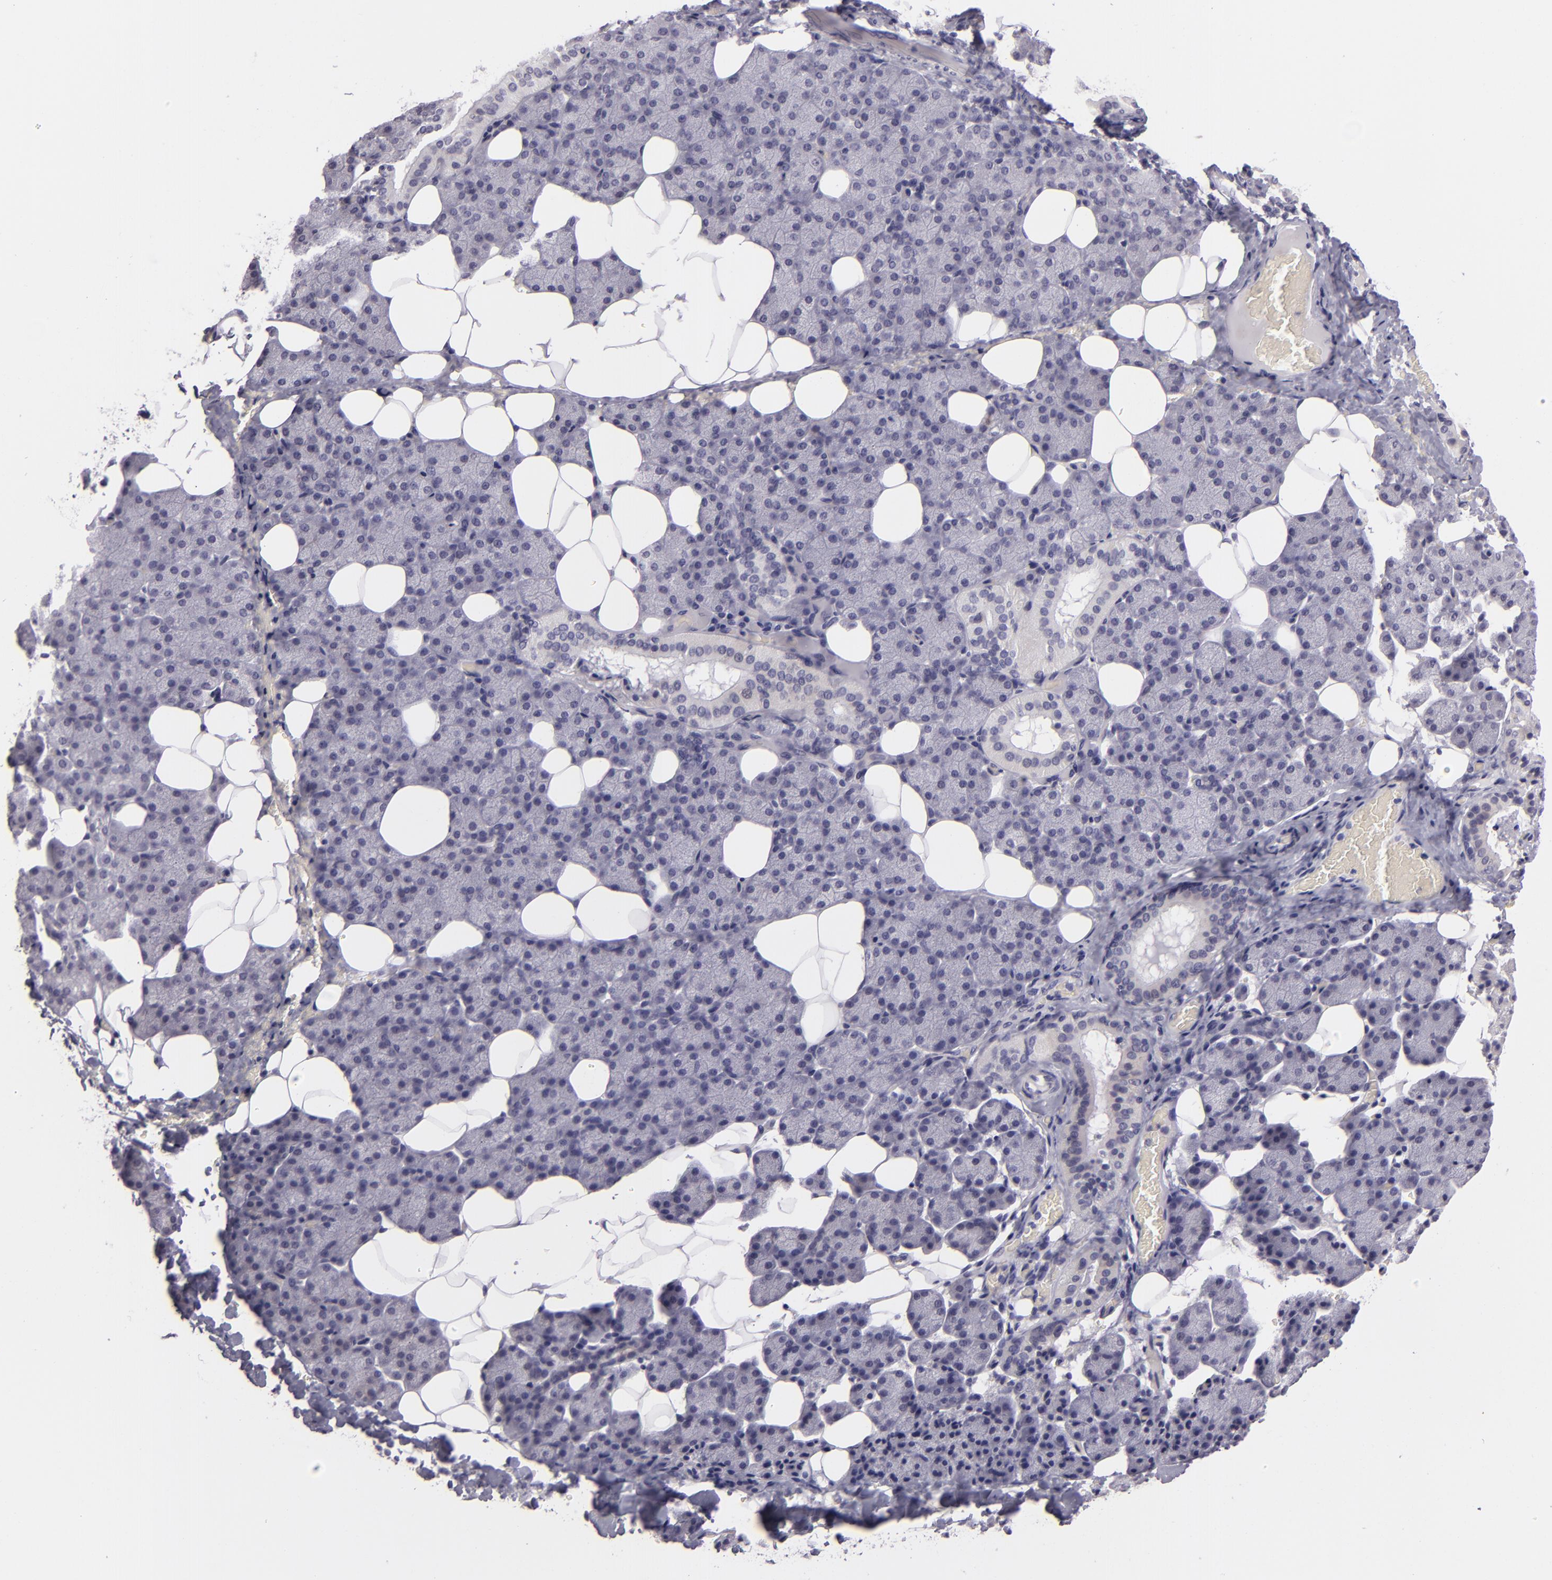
{"staining": {"intensity": "negative", "quantity": "none", "location": "none"}, "tissue": "salivary gland", "cell_type": "Glandular cells", "image_type": "normal", "snomed": [{"axis": "morphology", "description": "Normal tissue, NOS"}, {"axis": "topography", "description": "Lymph node"}, {"axis": "topography", "description": "Salivary gland"}], "caption": "This is an immunohistochemistry histopathology image of benign human salivary gland. There is no expression in glandular cells.", "gene": "EGFL6", "patient": {"sex": "male", "age": 8}}